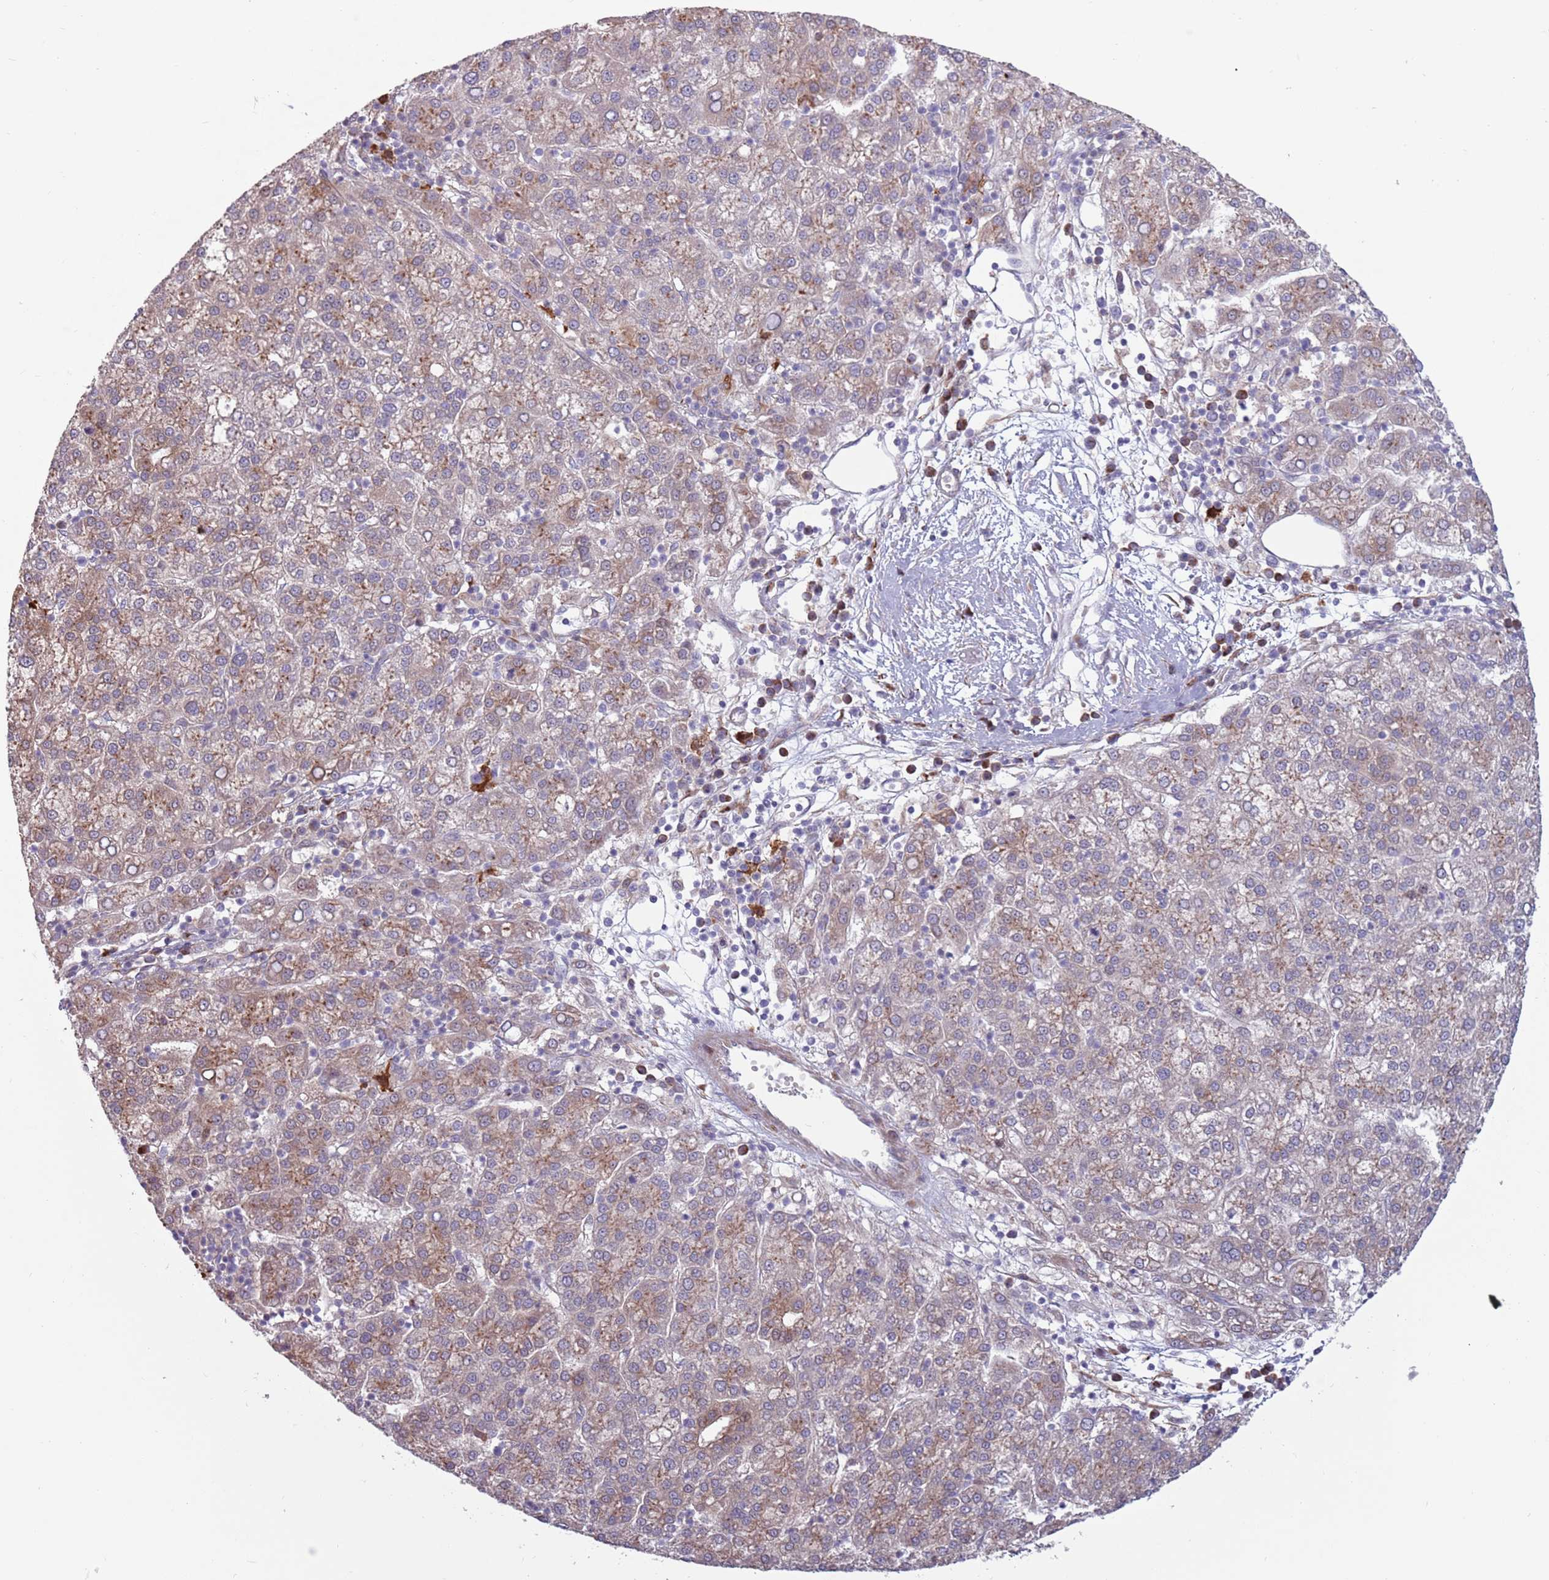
{"staining": {"intensity": "weak", "quantity": ">75%", "location": "cytoplasmic/membranous"}, "tissue": "liver cancer", "cell_type": "Tumor cells", "image_type": "cancer", "snomed": [{"axis": "morphology", "description": "Carcinoma, Hepatocellular, NOS"}, {"axis": "topography", "description": "Liver"}], "caption": "A low amount of weak cytoplasmic/membranous staining is present in approximately >75% of tumor cells in liver cancer tissue.", "gene": "CCDC150", "patient": {"sex": "female", "age": 58}}